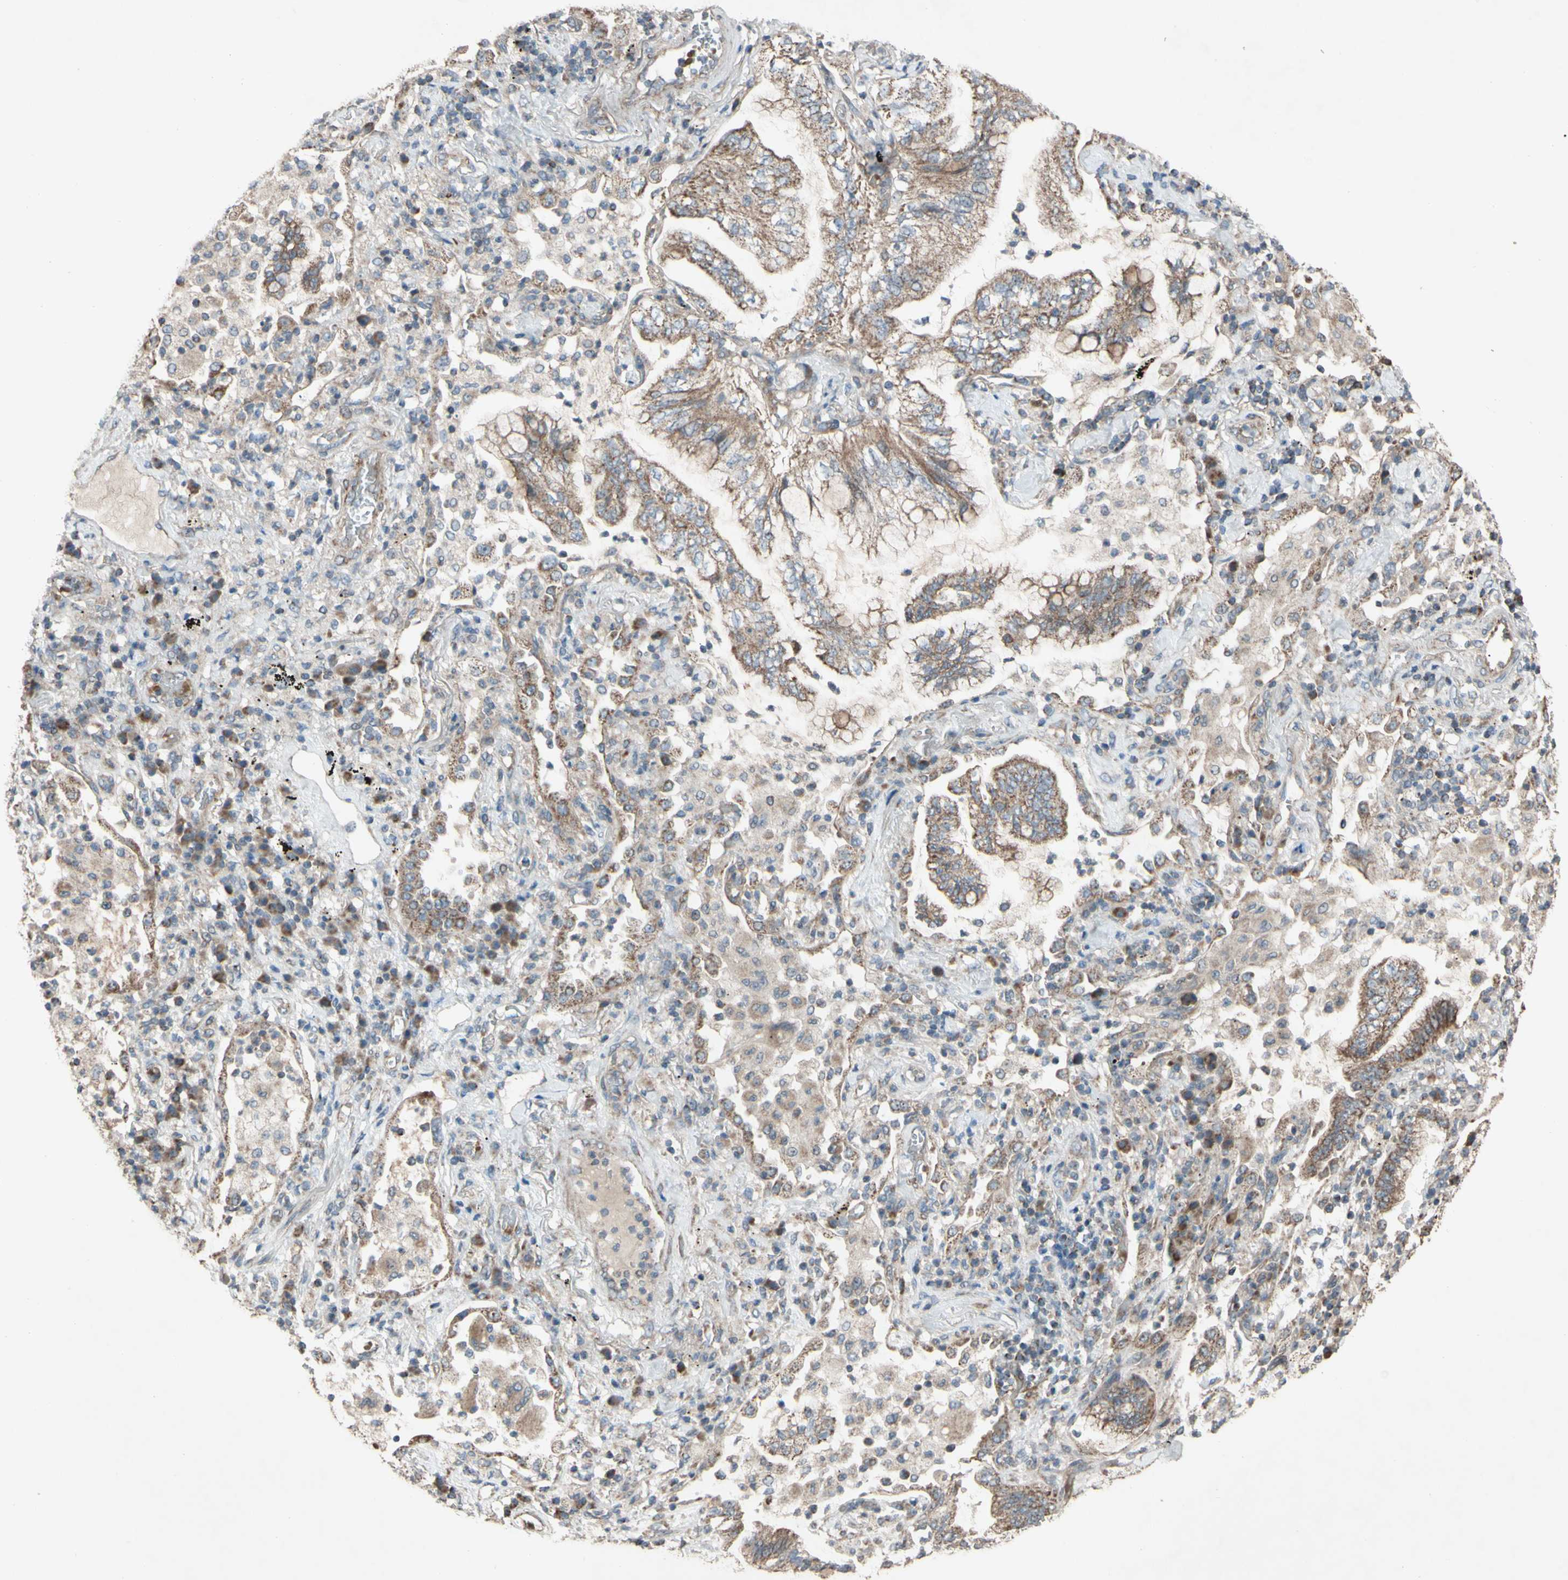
{"staining": {"intensity": "moderate", "quantity": ">75%", "location": "cytoplasmic/membranous"}, "tissue": "lung cancer", "cell_type": "Tumor cells", "image_type": "cancer", "snomed": [{"axis": "morphology", "description": "Normal tissue, NOS"}, {"axis": "morphology", "description": "Adenocarcinoma, NOS"}, {"axis": "topography", "description": "Bronchus"}, {"axis": "topography", "description": "Lung"}], "caption": "Moderate cytoplasmic/membranous expression for a protein is present in approximately >75% of tumor cells of adenocarcinoma (lung) using immunohistochemistry.", "gene": "ACOT8", "patient": {"sex": "female", "age": 70}}